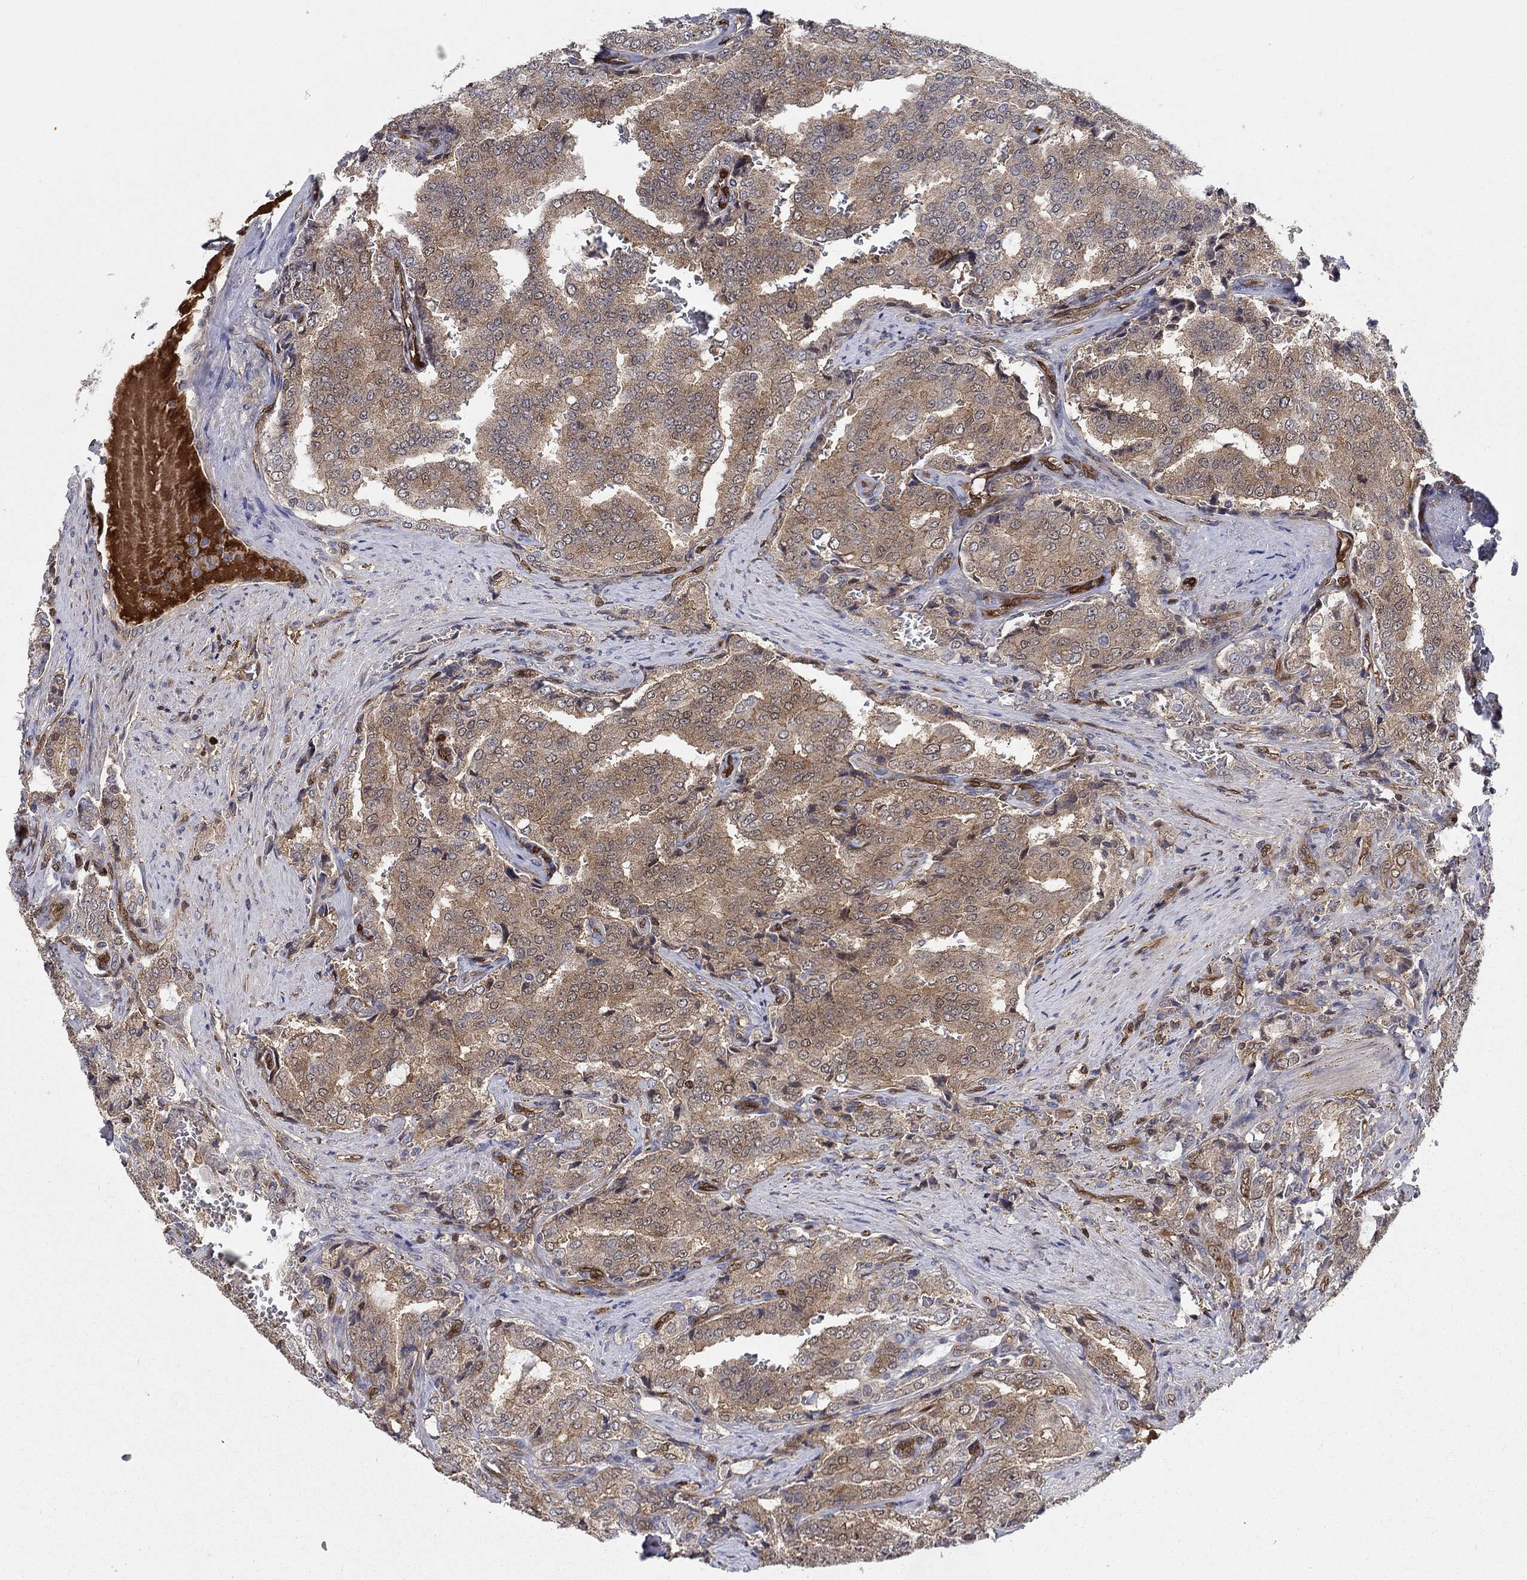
{"staining": {"intensity": "weak", "quantity": "25%-75%", "location": "cytoplasmic/membranous"}, "tissue": "prostate cancer", "cell_type": "Tumor cells", "image_type": "cancer", "snomed": [{"axis": "morphology", "description": "Adenocarcinoma, NOS"}, {"axis": "topography", "description": "Prostate"}], "caption": "Immunohistochemistry photomicrograph of human prostate cancer (adenocarcinoma) stained for a protein (brown), which demonstrates low levels of weak cytoplasmic/membranous expression in approximately 25%-75% of tumor cells.", "gene": "AGFG2", "patient": {"sex": "male", "age": 65}}